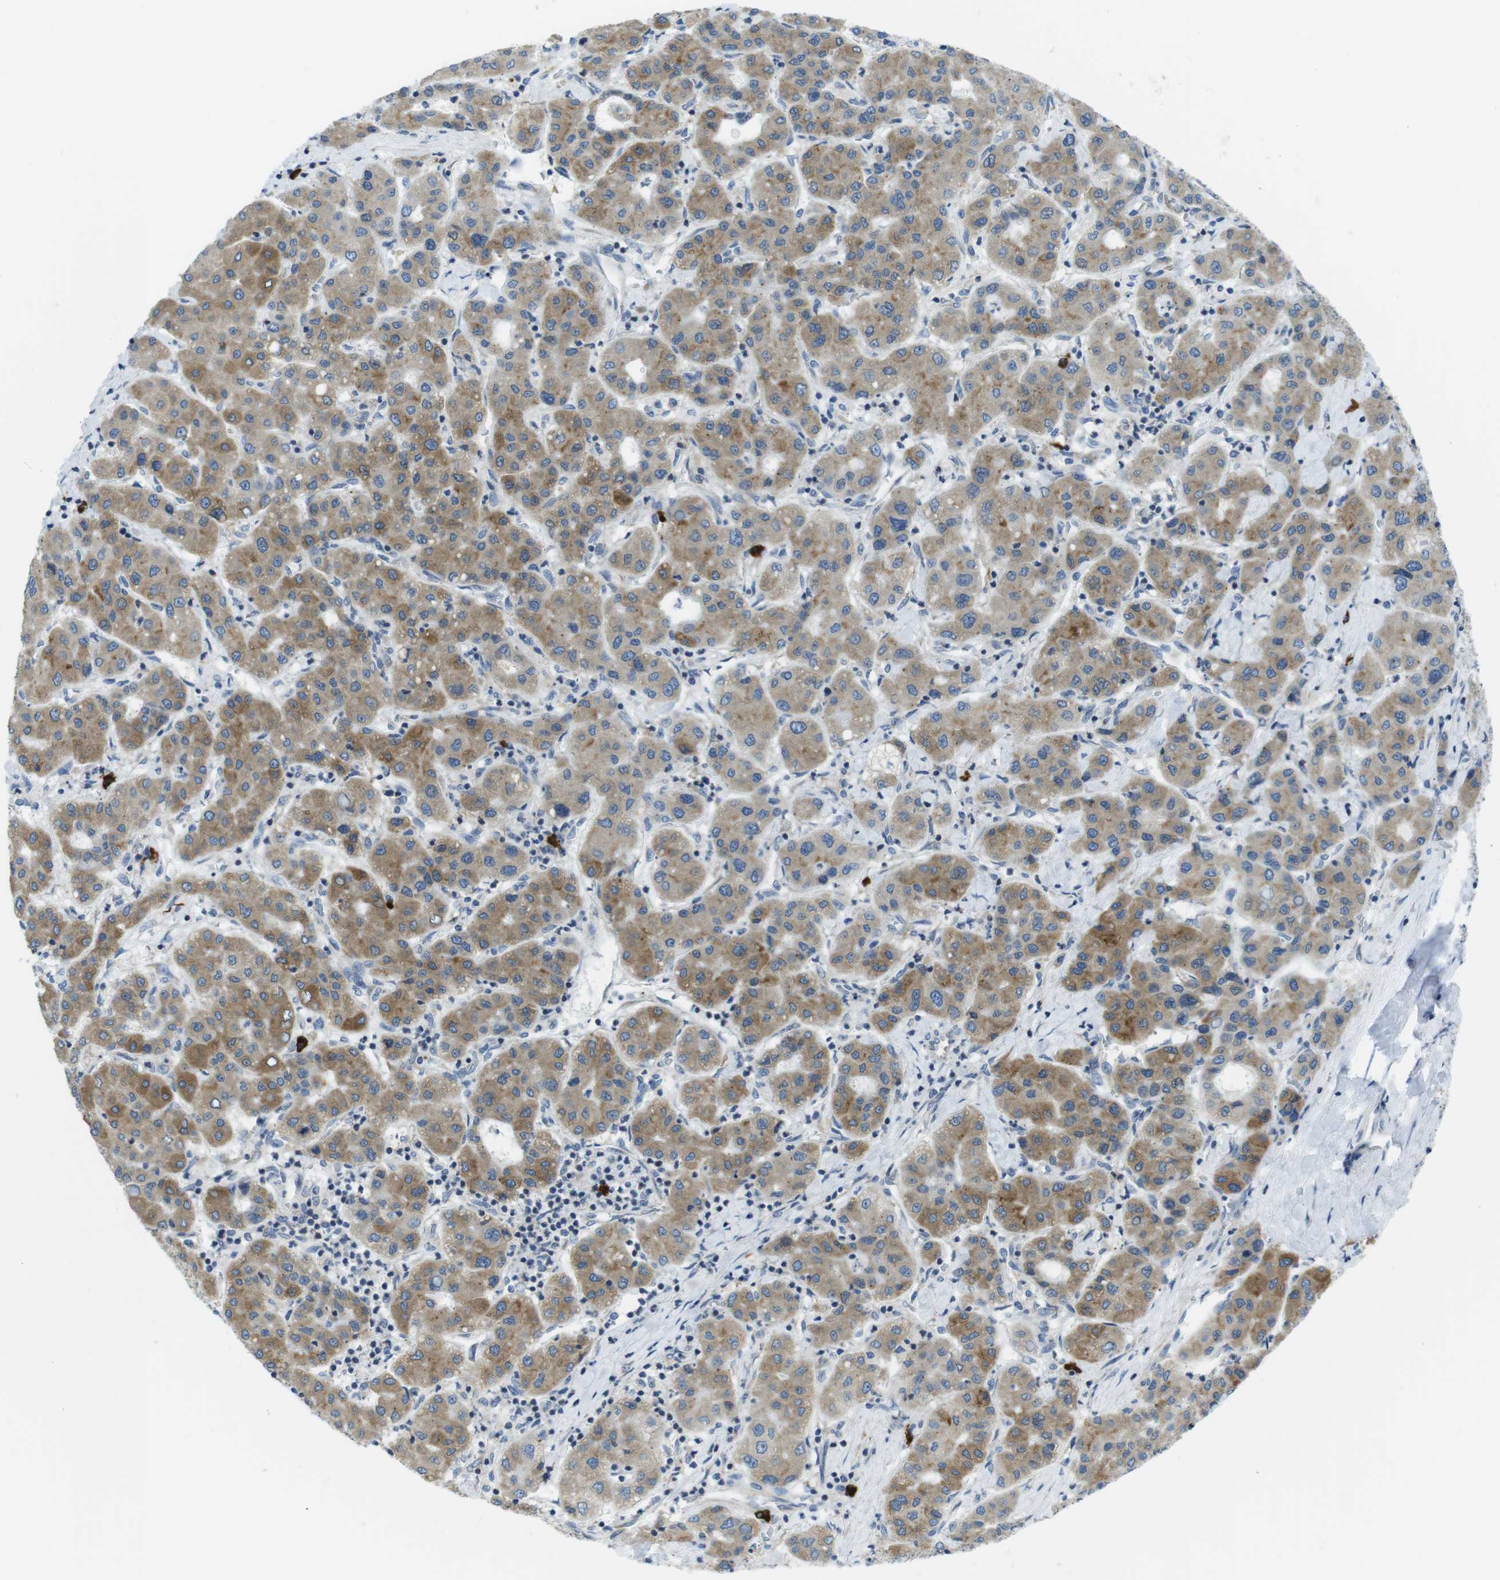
{"staining": {"intensity": "moderate", "quantity": ">75%", "location": "cytoplasmic/membranous"}, "tissue": "liver cancer", "cell_type": "Tumor cells", "image_type": "cancer", "snomed": [{"axis": "morphology", "description": "Carcinoma, Hepatocellular, NOS"}, {"axis": "topography", "description": "Liver"}], "caption": "Hepatocellular carcinoma (liver) stained for a protein (brown) displays moderate cytoplasmic/membranous positive positivity in about >75% of tumor cells.", "gene": "CLPTM1L", "patient": {"sex": "male", "age": 65}}